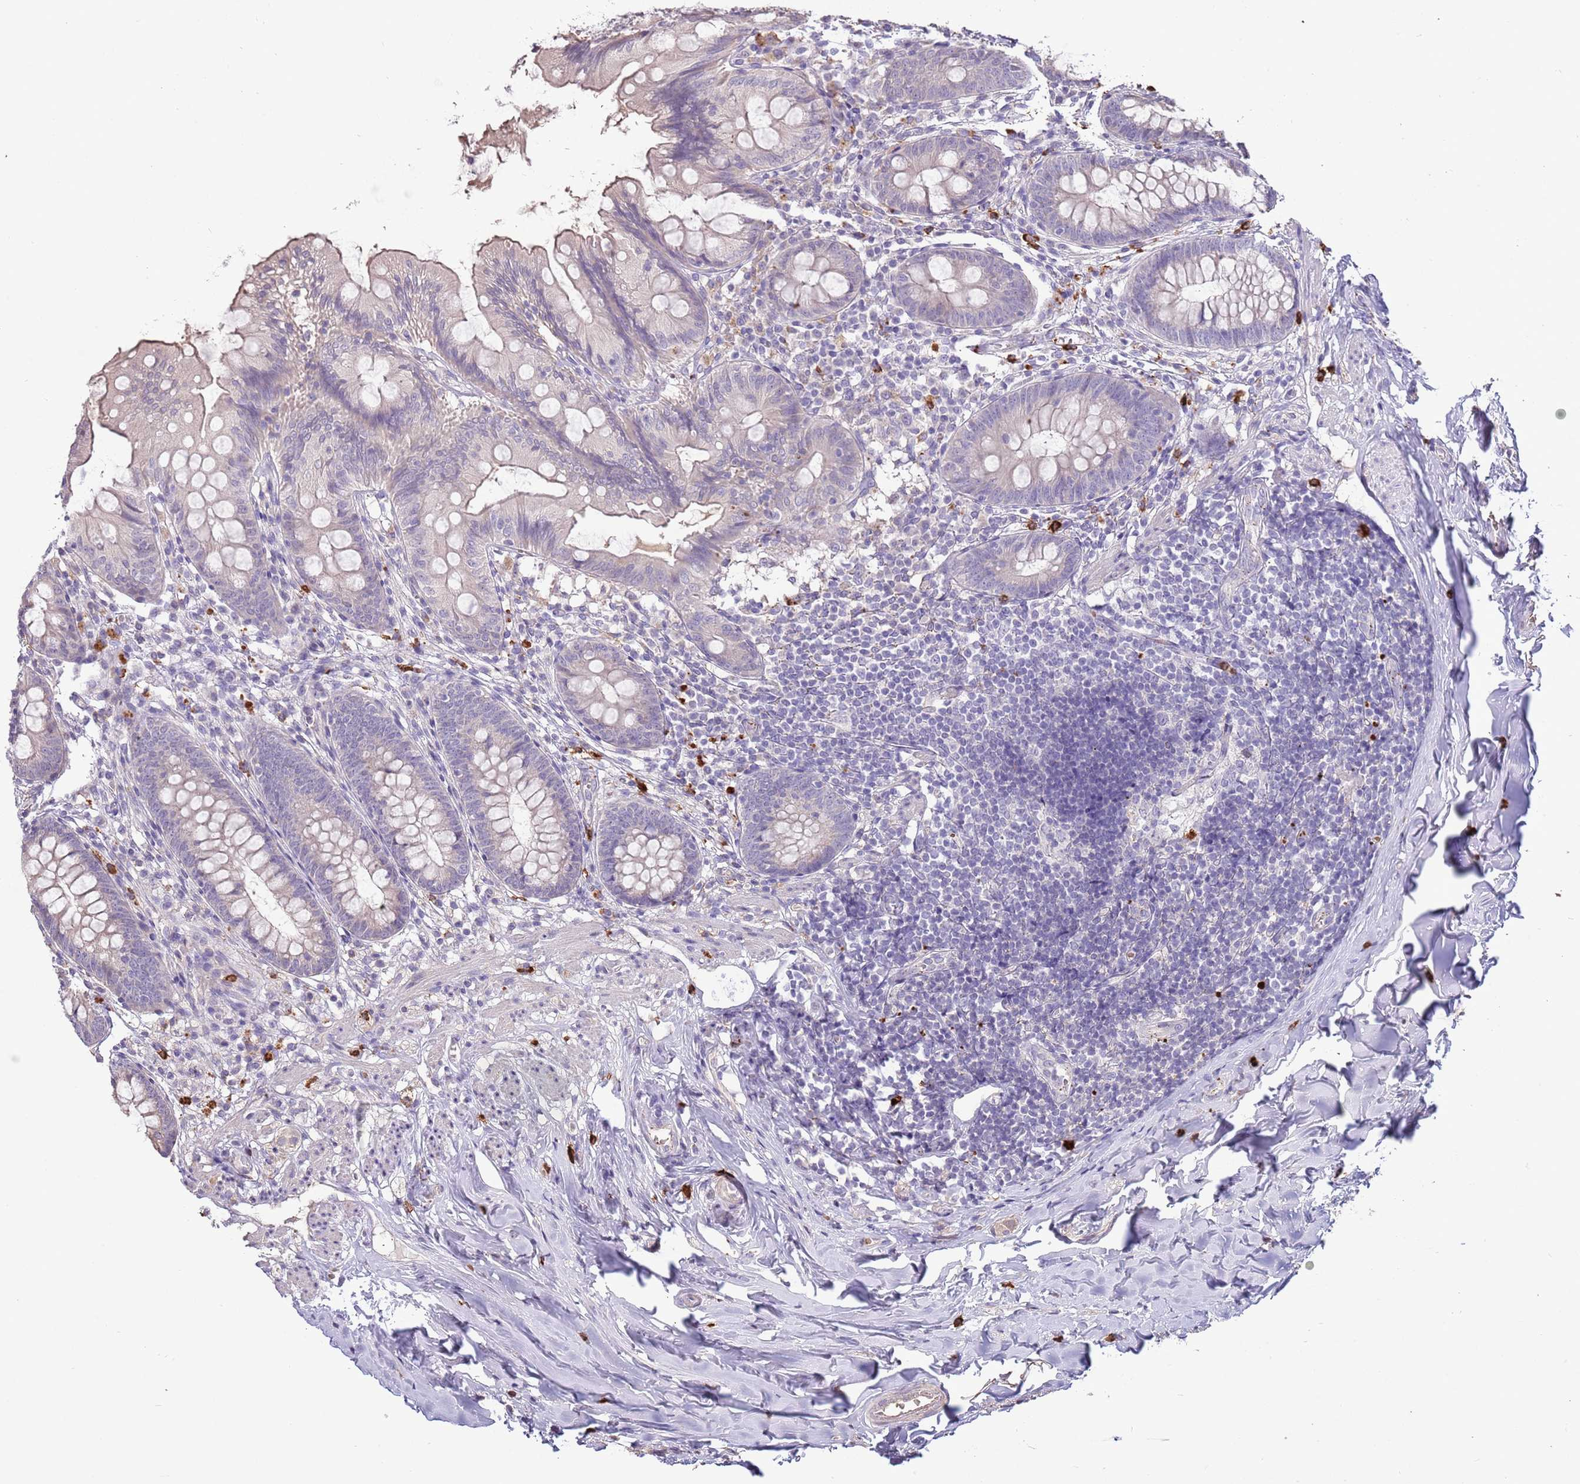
{"staining": {"intensity": "negative", "quantity": "none", "location": "none"}, "tissue": "appendix", "cell_type": "Glandular cells", "image_type": "normal", "snomed": [{"axis": "morphology", "description": "Normal tissue, NOS"}, {"axis": "topography", "description": "Appendix"}], "caption": "IHC micrograph of benign human appendix stained for a protein (brown), which shows no staining in glandular cells.", "gene": "P2RY13", "patient": {"sex": "female", "age": 51}}